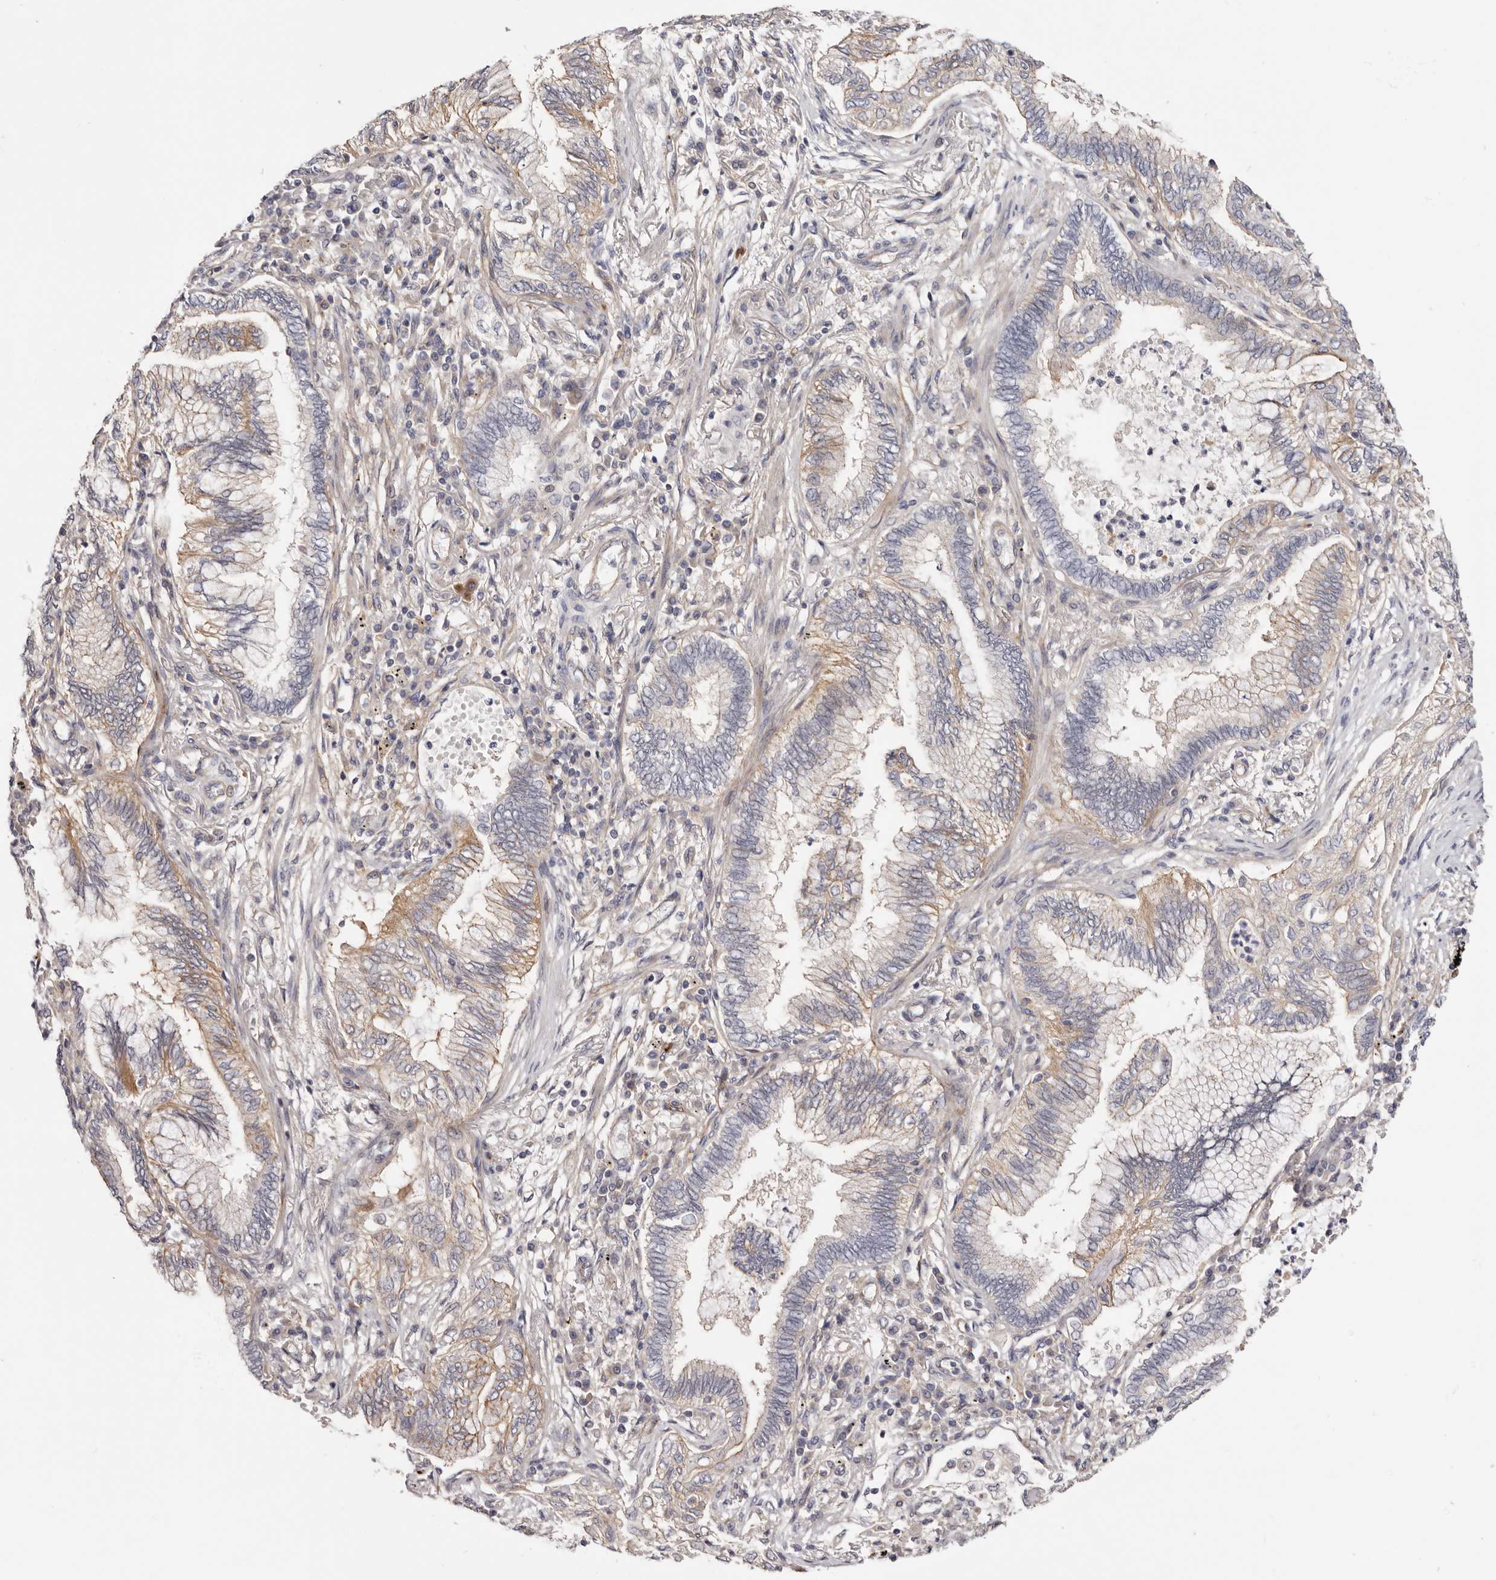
{"staining": {"intensity": "moderate", "quantity": "25%-75%", "location": "cytoplasmic/membranous"}, "tissue": "bronchus", "cell_type": "Respiratory epithelial cells", "image_type": "normal", "snomed": [{"axis": "morphology", "description": "Normal tissue, NOS"}, {"axis": "morphology", "description": "Adenocarcinoma, NOS"}, {"axis": "topography", "description": "Bronchus"}, {"axis": "topography", "description": "Lung"}], "caption": "Moderate cytoplasmic/membranous protein positivity is appreciated in approximately 25%-75% of respiratory epithelial cells in bronchus.", "gene": "PANK4", "patient": {"sex": "female", "age": 70}}